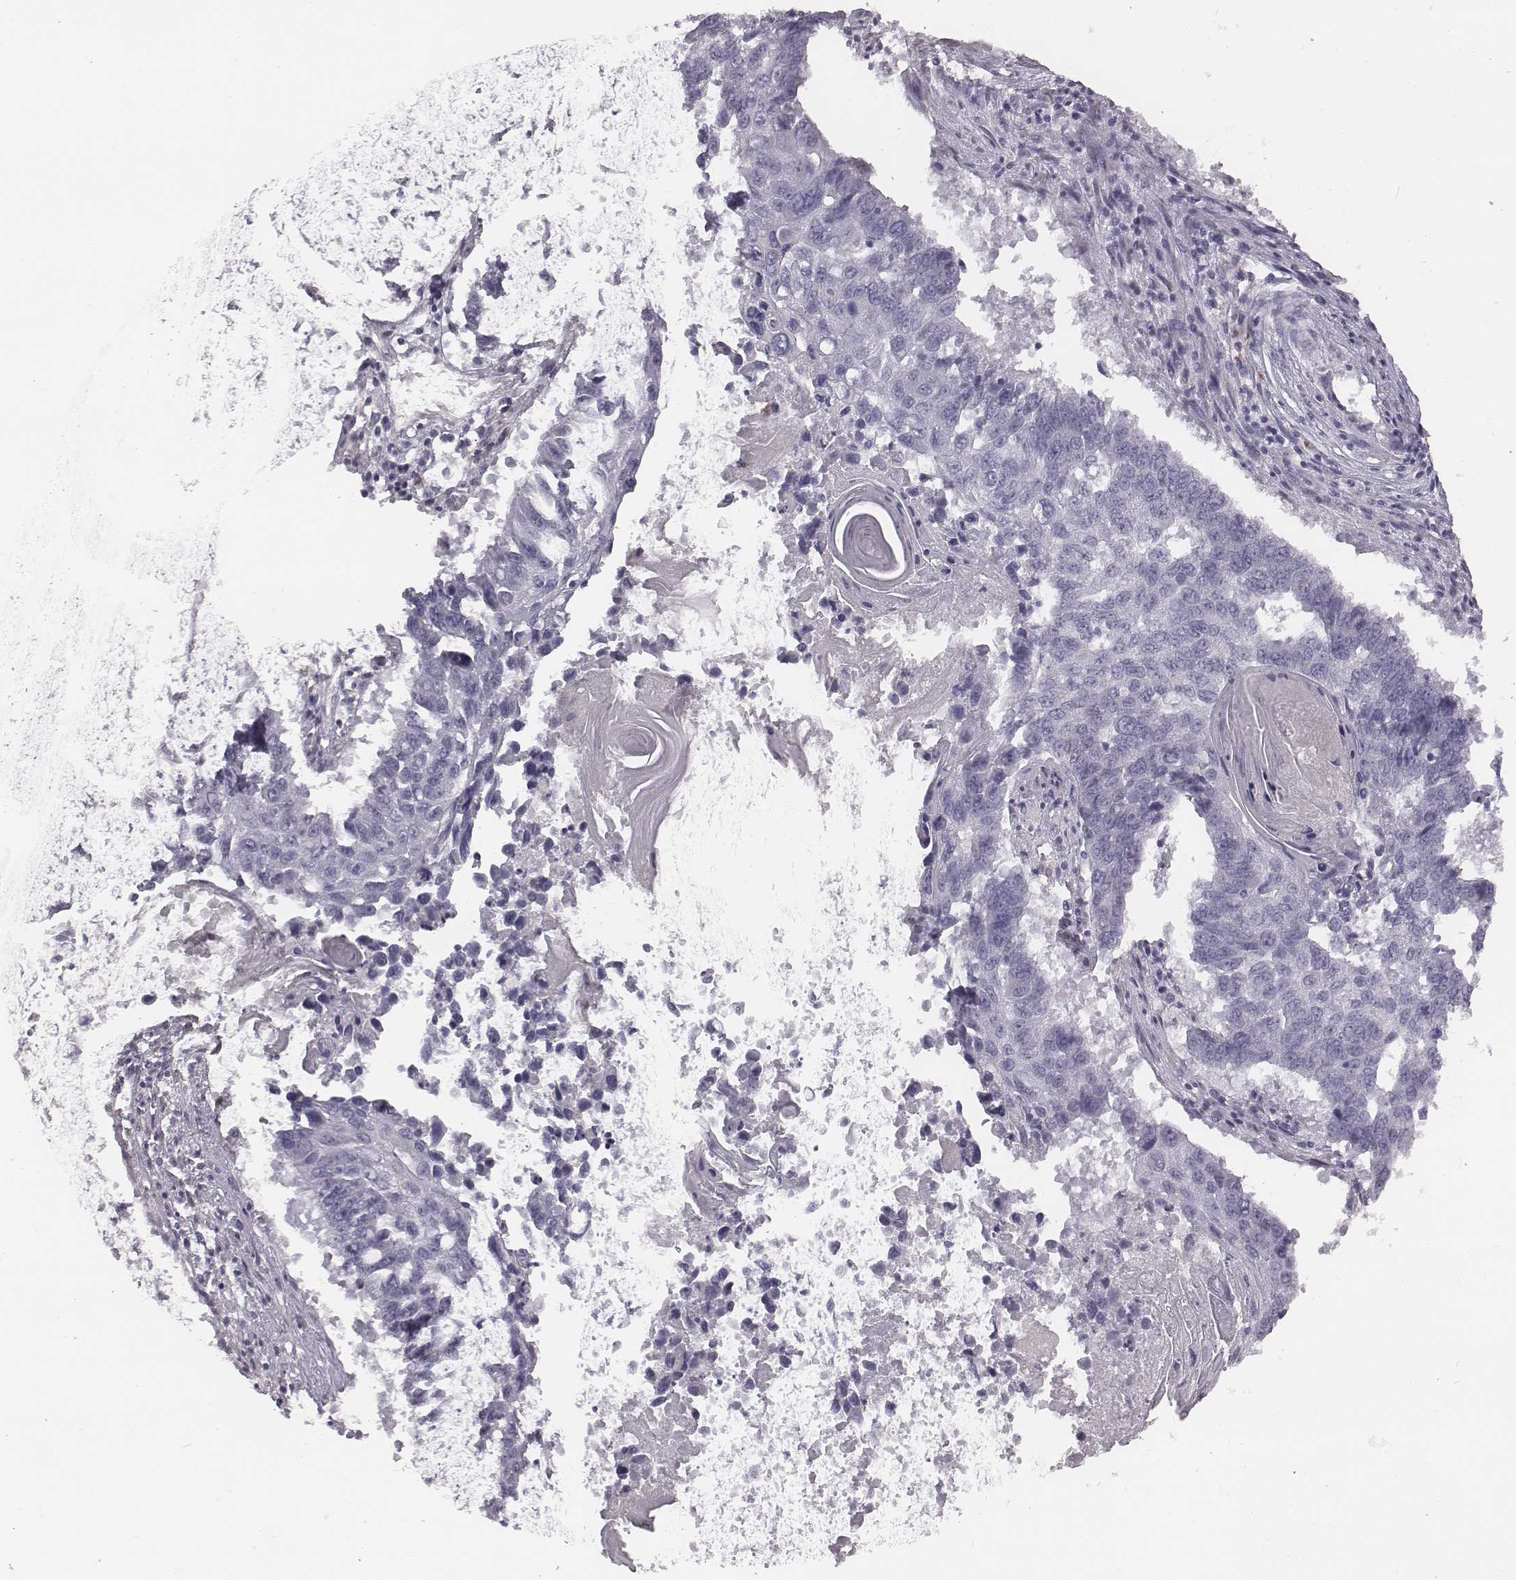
{"staining": {"intensity": "negative", "quantity": "none", "location": "none"}, "tissue": "lung cancer", "cell_type": "Tumor cells", "image_type": "cancer", "snomed": [{"axis": "morphology", "description": "Squamous cell carcinoma, NOS"}, {"axis": "topography", "description": "Lung"}], "caption": "Micrograph shows no significant protein positivity in tumor cells of lung cancer (squamous cell carcinoma).", "gene": "C6orf58", "patient": {"sex": "male", "age": 73}}